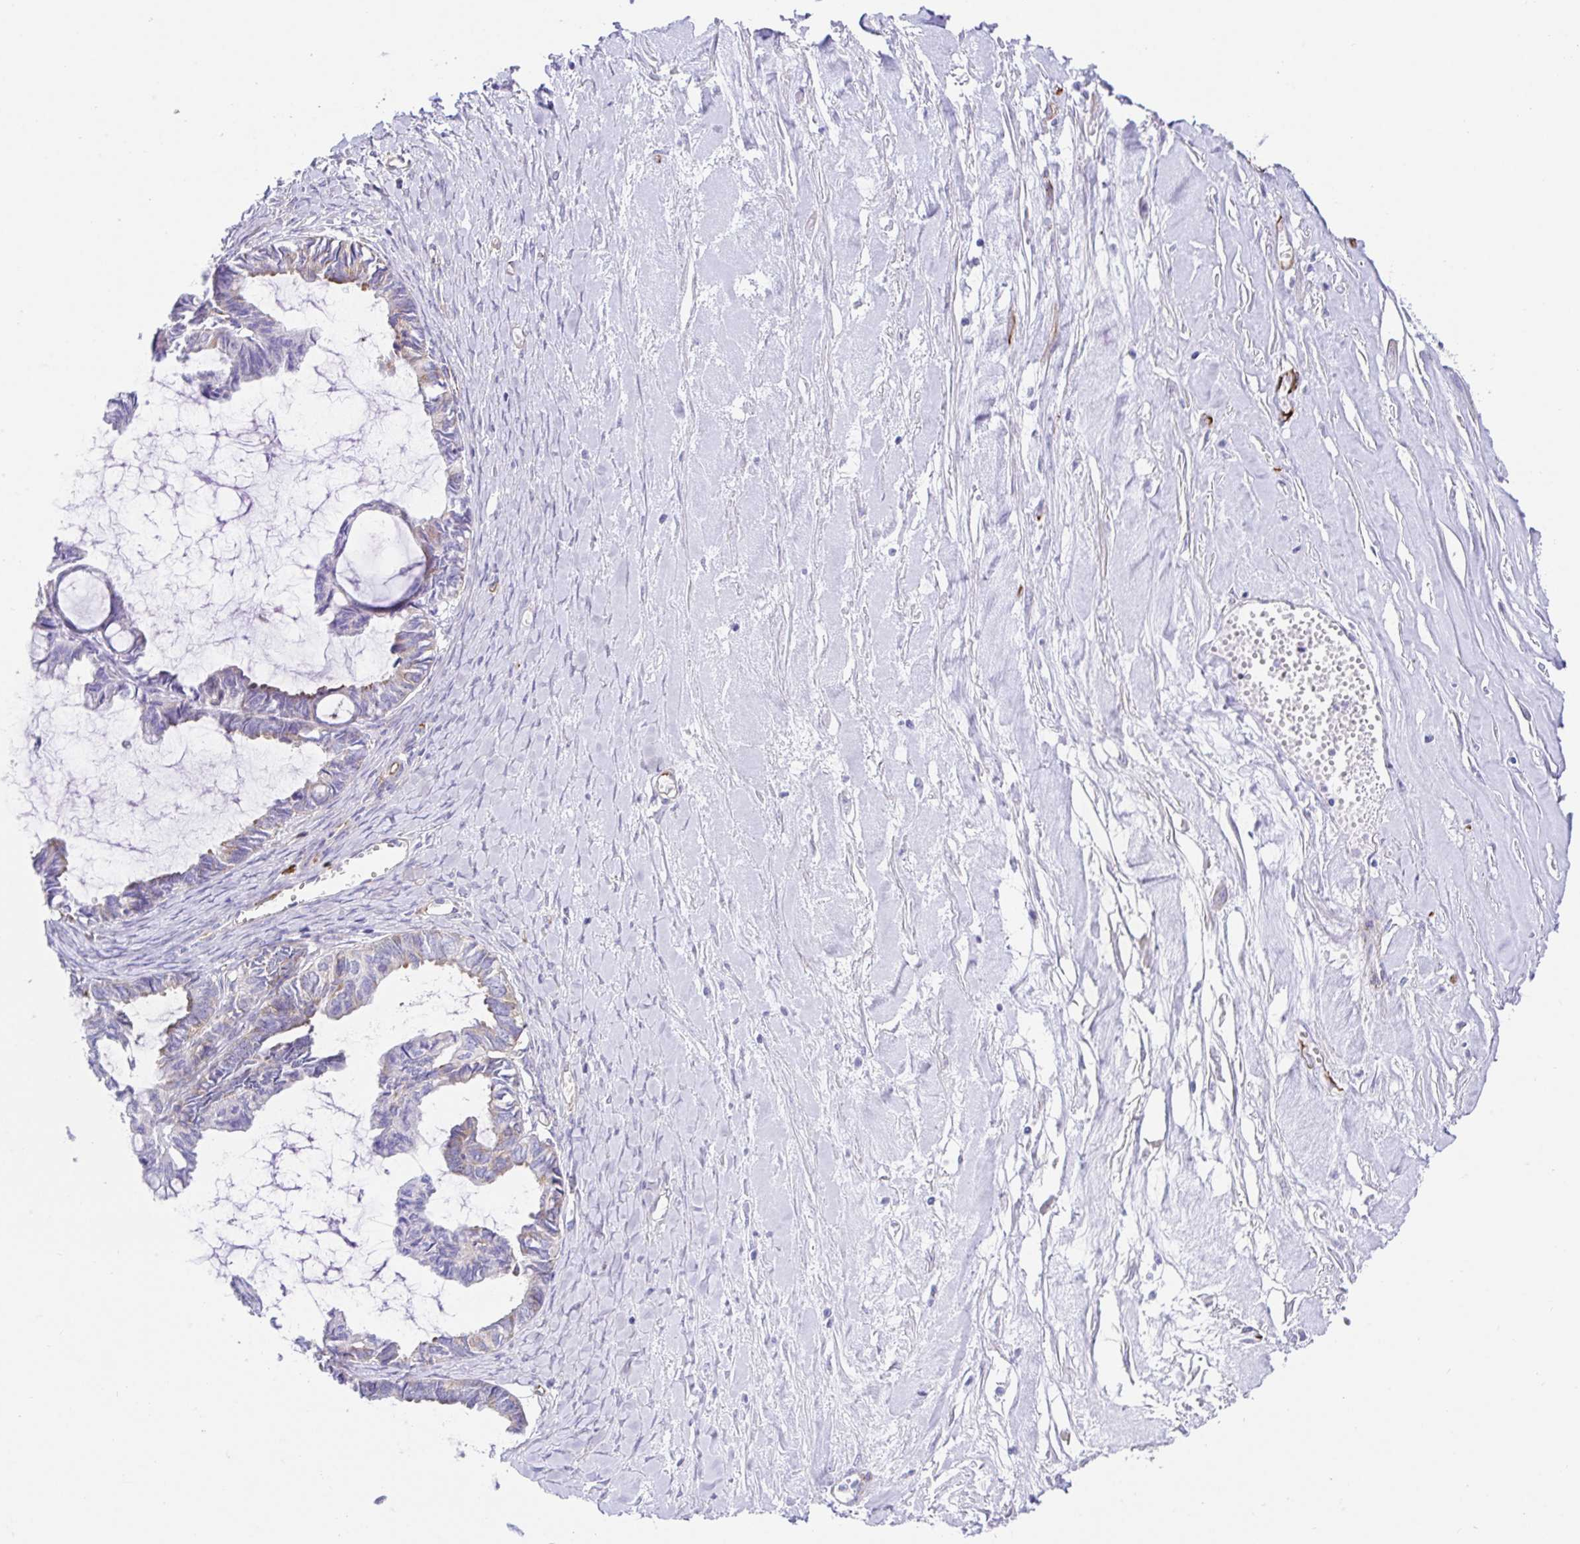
{"staining": {"intensity": "negative", "quantity": "none", "location": "none"}, "tissue": "ovarian cancer", "cell_type": "Tumor cells", "image_type": "cancer", "snomed": [{"axis": "morphology", "description": "Cystadenocarcinoma, mucinous, NOS"}, {"axis": "topography", "description": "Ovary"}], "caption": "There is no significant staining in tumor cells of ovarian mucinous cystadenocarcinoma.", "gene": "DOCK1", "patient": {"sex": "female", "age": 61}}